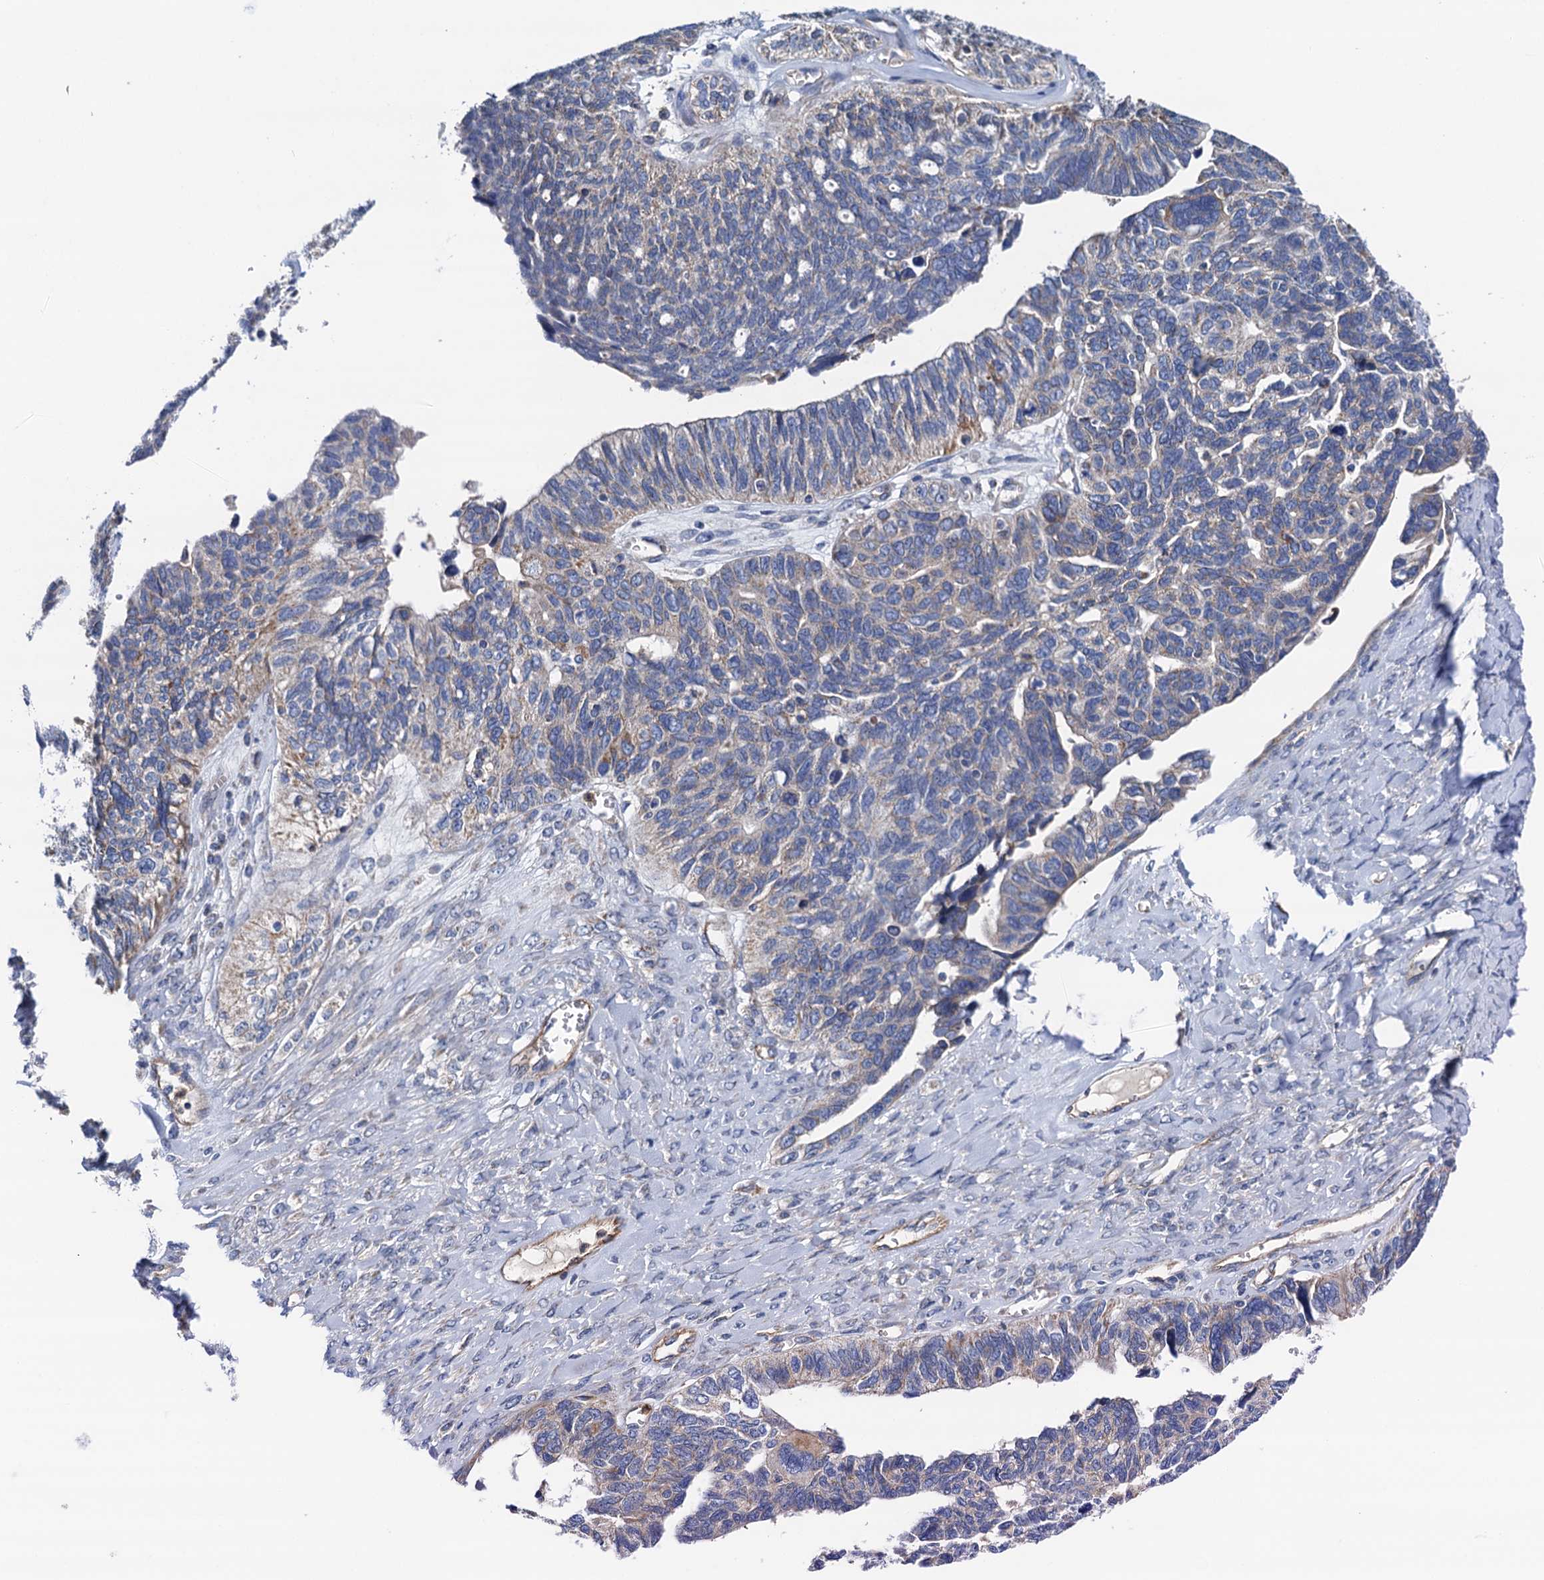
{"staining": {"intensity": "negative", "quantity": "none", "location": "none"}, "tissue": "ovarian cancer", "cell_type": "Tumor cells", "image_type": "cancer", "snomed": [{"axis": "morphology", "description": "Cystadenocarcinoma, serous, NOS"}, {"axis": "topography", "description": "Ovary"}], "caption": "This is an immunohistochemistry (IHC) image of ovarian cancer (serous cystadenocarcinoma). There is no positivity in tumor cells.", "gene": "RASSF9", "patient": {"sex": "female", "age": 79}}